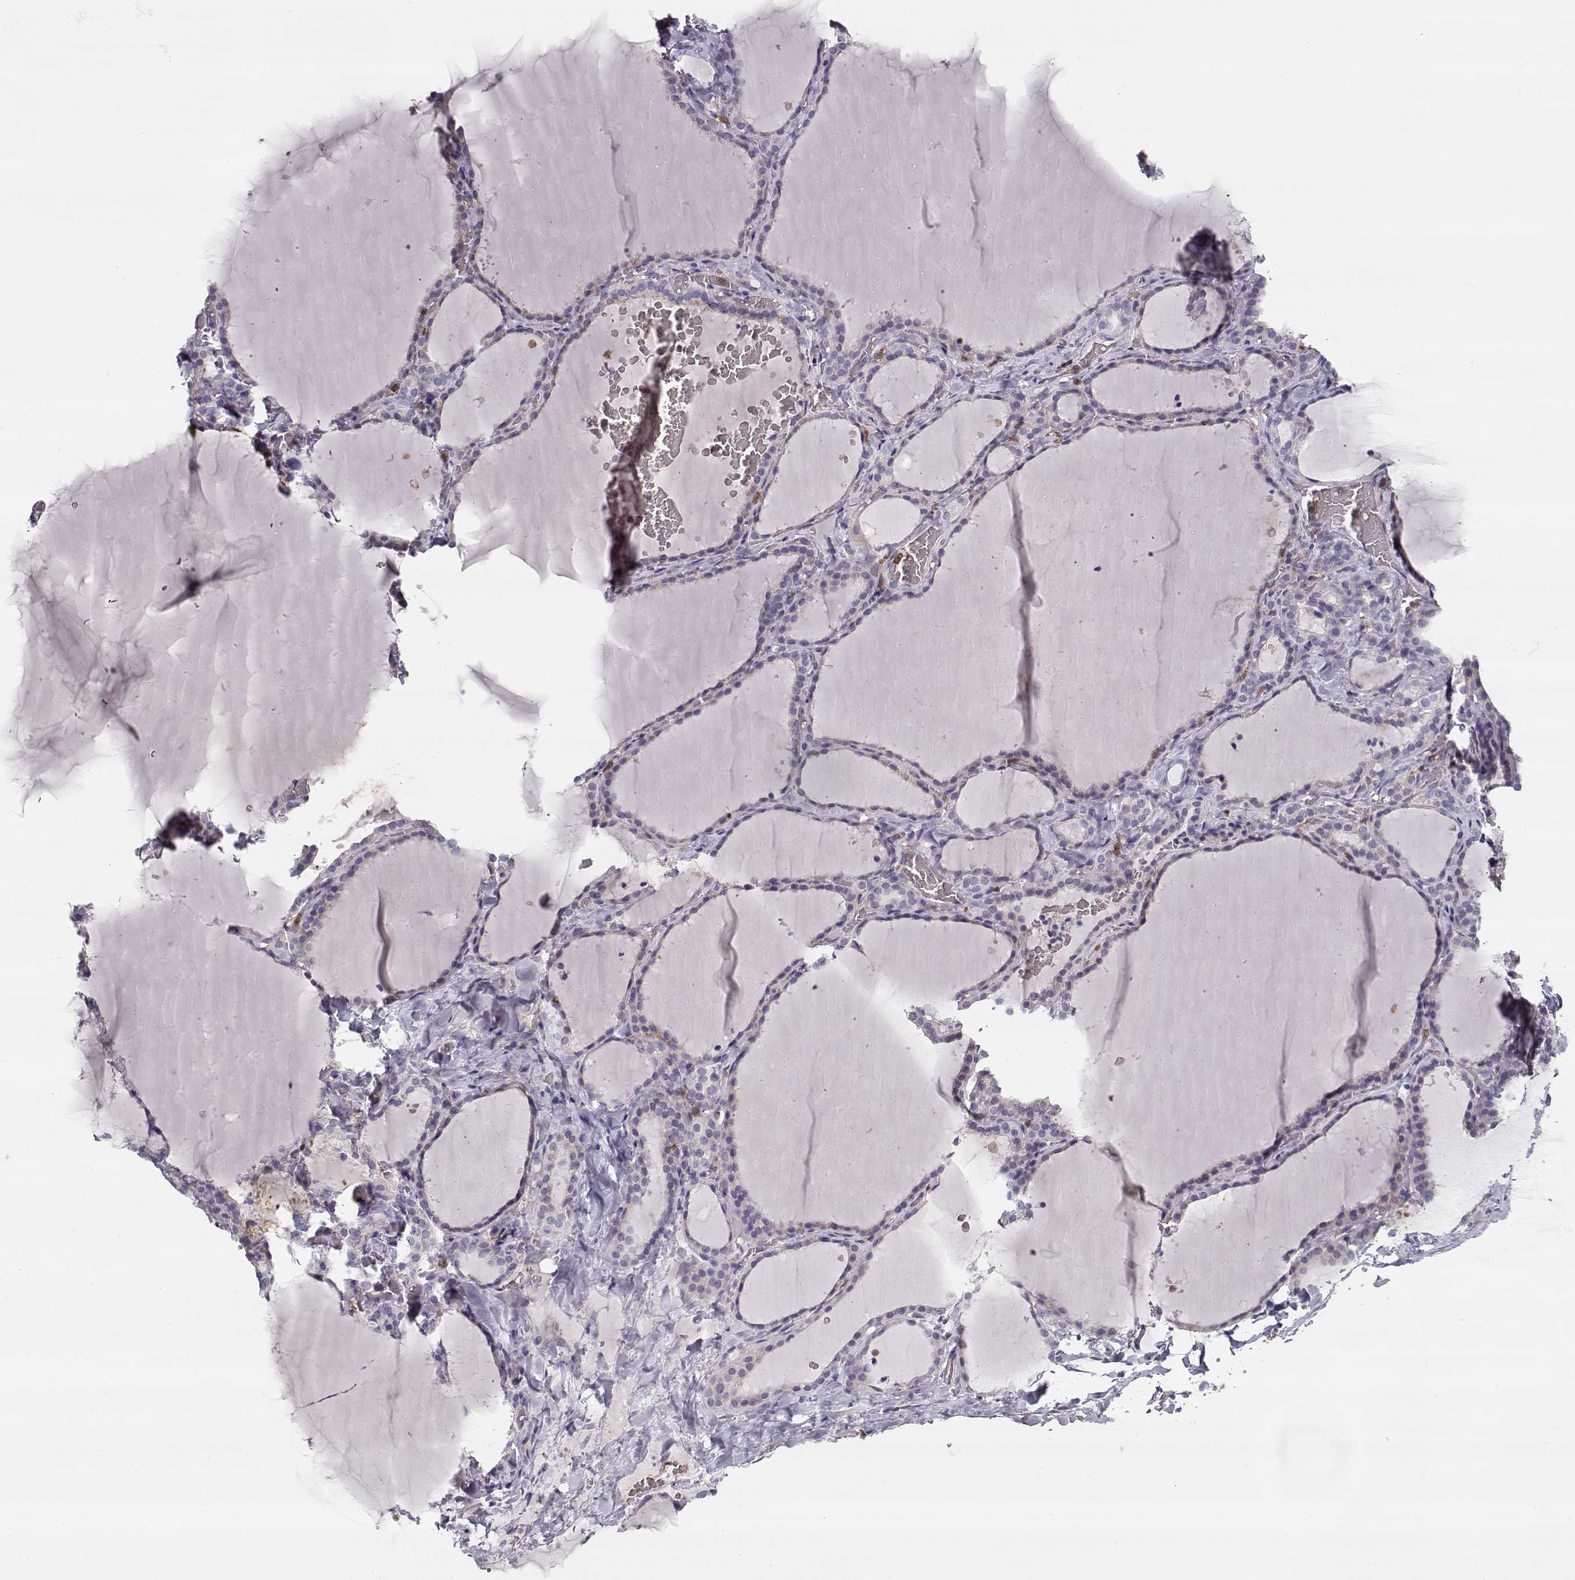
{"staining": {"intensity": "negative", "quantity": "none", "location": "none"}, "tissue": "thyroid gland", "cell_type": "Glandular cells", "image_type": "normal", "snomed": [{"axis": "morphology", "description": "Normal tissue, NOS"}, {"axis": "topography", "description": "Thyroid gland"}], "caption": "Immunohistochemistry of unremarkable human thyroid gland demonstrates no staining in glandular cells. The staining is performed using DAB (3,3'-diaminobenzidine) brown chromogen with nuclei counter-stained in using hematoxylin.", "gene": "VAV1", "patient": {"sex": "female", "age": 22}}